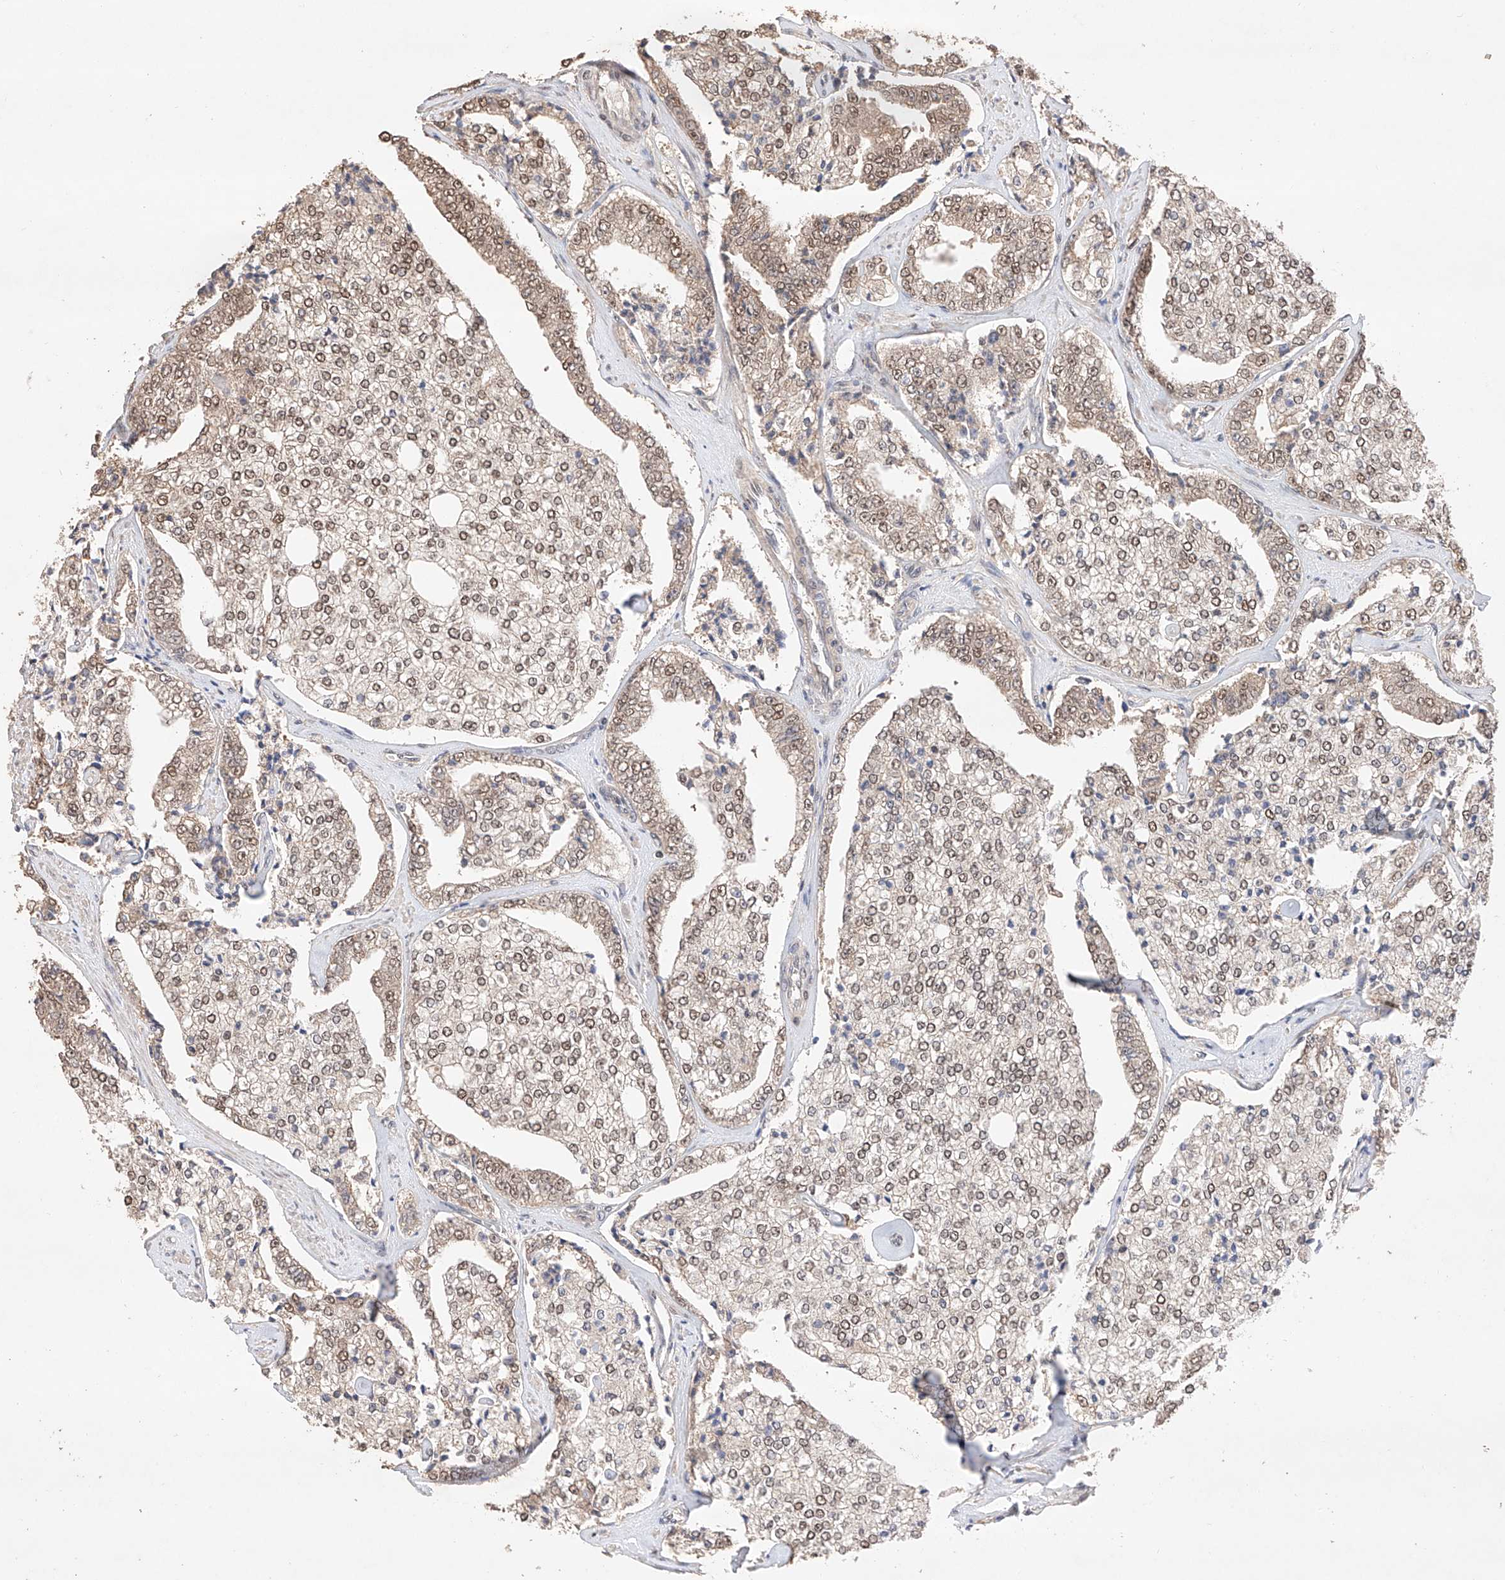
{"staining": {"intensity": "weak", "quantity": ">75%", "location": "cytoplasmic/membranous,nuclear"}, "tissue": "prostate cancer", "cell_type": "Tumor cells", "image_type": "cancer", "snomed": [{"axis": "morphology", "description": "Adenocarcinoma, High grade"}, {"axis": "topography", "description": "Prostate"}], "caption": "A histopathology image of human prostate cancer stained for a protein displays weak cytoplasmic/membranous and nuclear brown staining in tumor cells.", "gene": "APIP", "patient": {"sex": "male", "age": 71}}